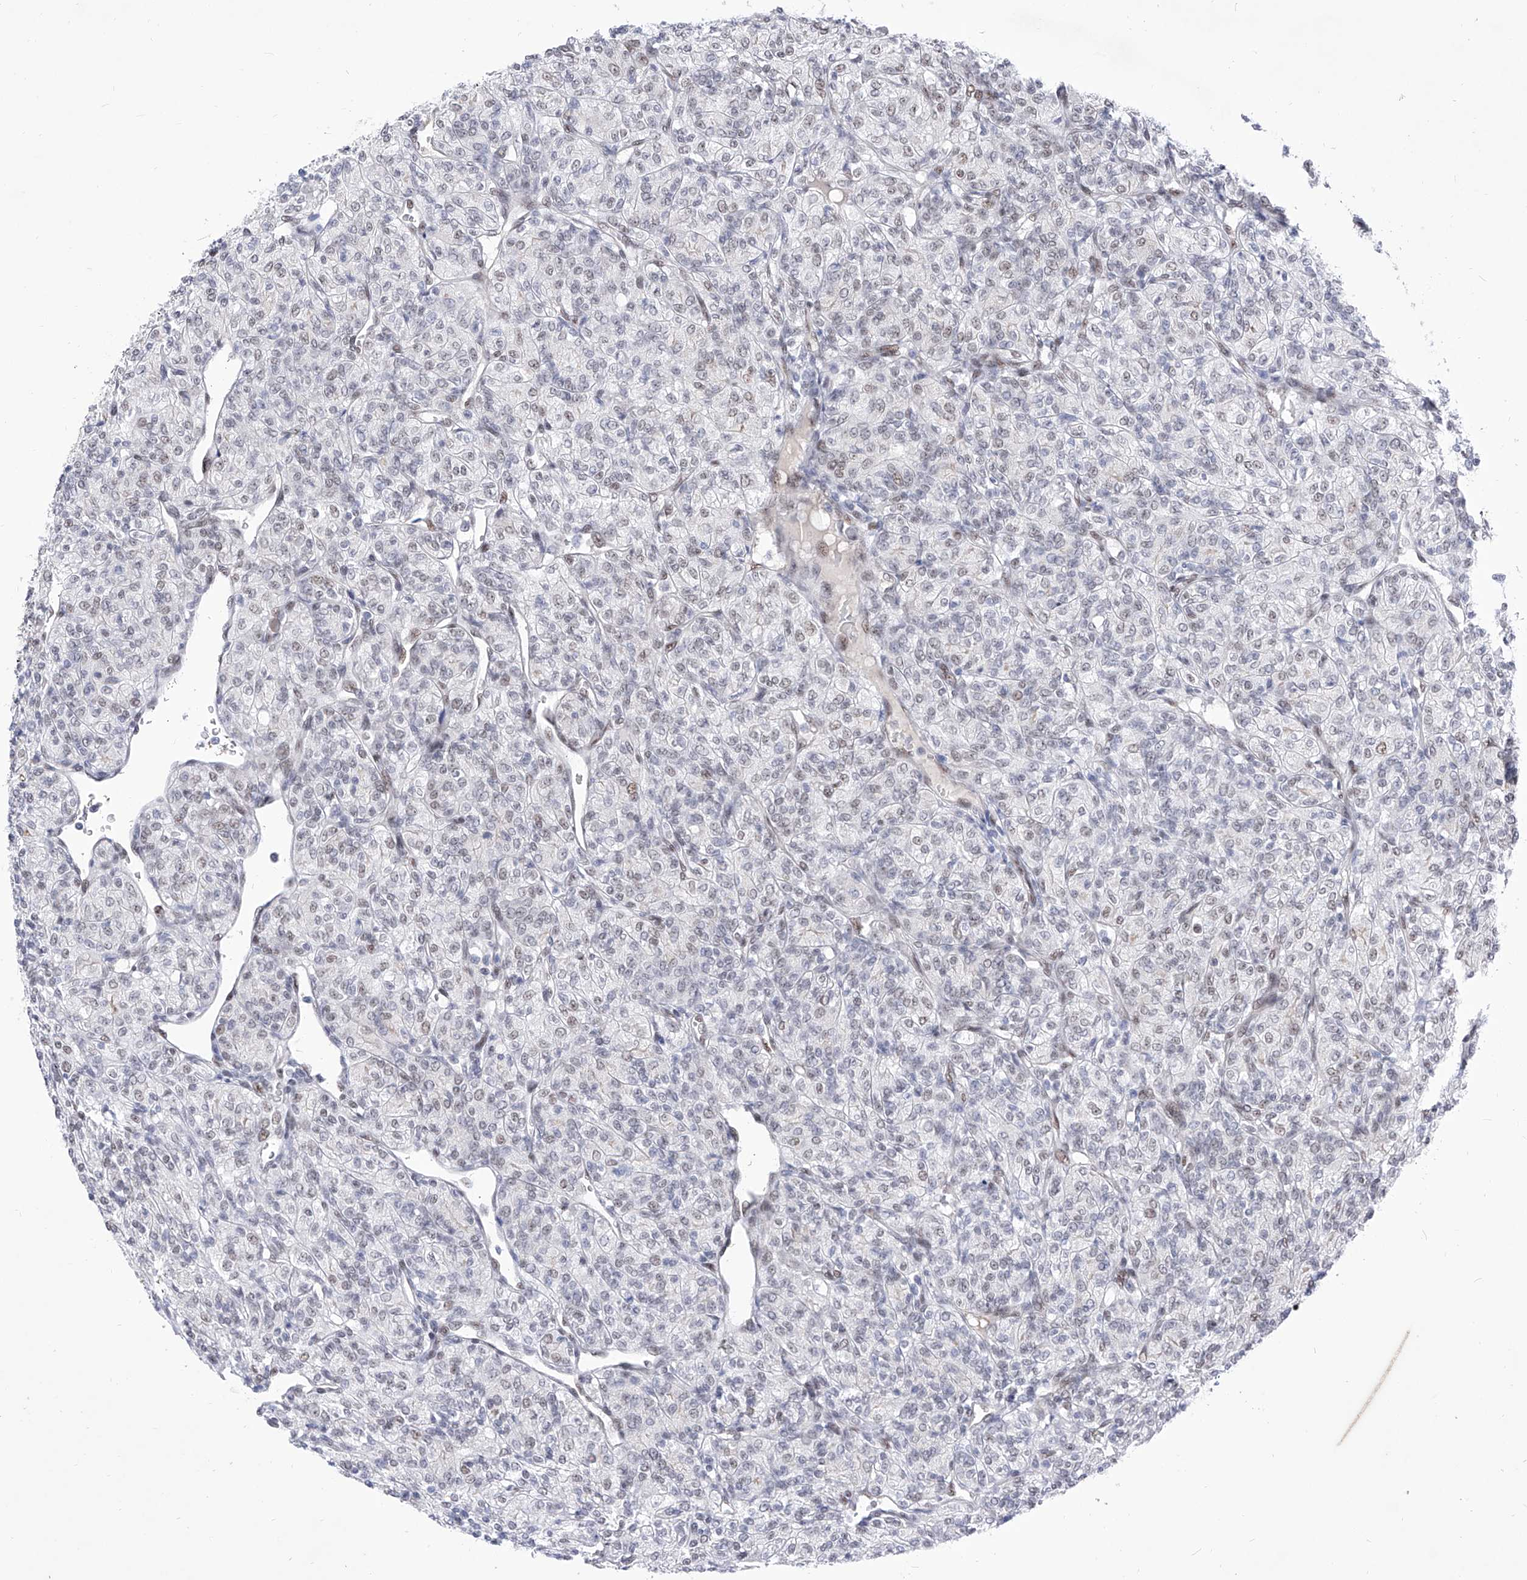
{"staining": {"intensity": "negative", "quantity": "none", "location": "none"}, "tissue": "renal cancer", "cell_type": "Tumor cells", "image_type": "cancer", "snomed": [{"axis": "morphology", "description": "Adenocarcinoma, NOS"}, {"axis": "topography", "description": "Kidney"}], "caption": "This is a image of immunohistochemistry (IHC) staining of renal adenocarcinoma, which shows no expression in tumor cells.", "gene": "ATN1", "patient": {"sex": "male", "age": 77}}